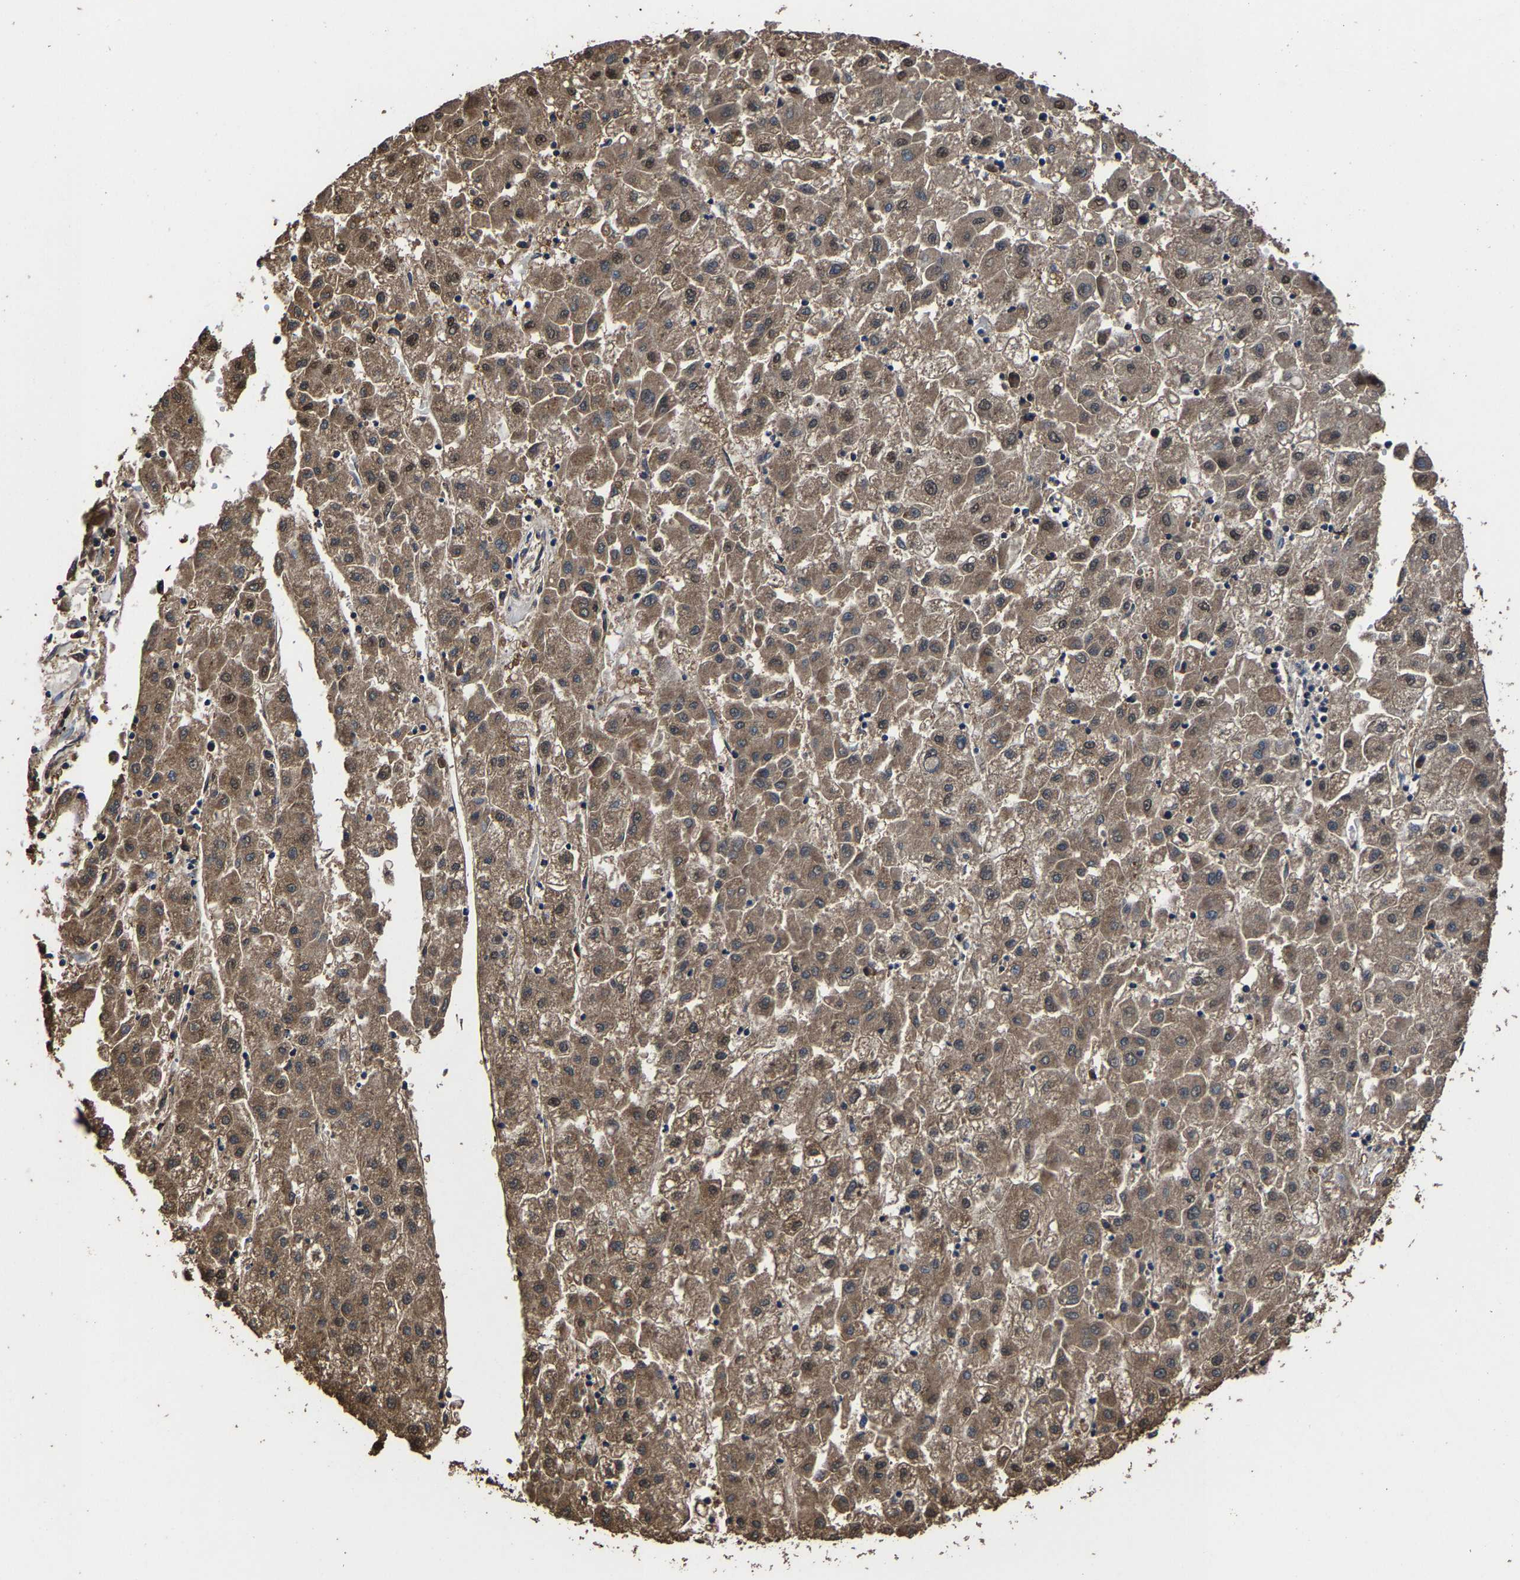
{"staining": {"intensity": "moderate", "quantity": ">75%", "location": "cytoplasmic/membranous"}, "tissue": "liver cancer", "cell_type": "Tumor cells", "image_type": "cancer", "snomed": [{"axis": "morphology", "description": "Carcinoma, Hepatocellular, NOS"}, {"axis": "topography", "description": "Liver"}], "caption": "This is an image of IHC staining of liver cancer, which shows moderate positivity in the cytoplasmic/membranous of tumor cells.", "gene": "EBAG9", "patient": {"sex": "male", "age": 72}}